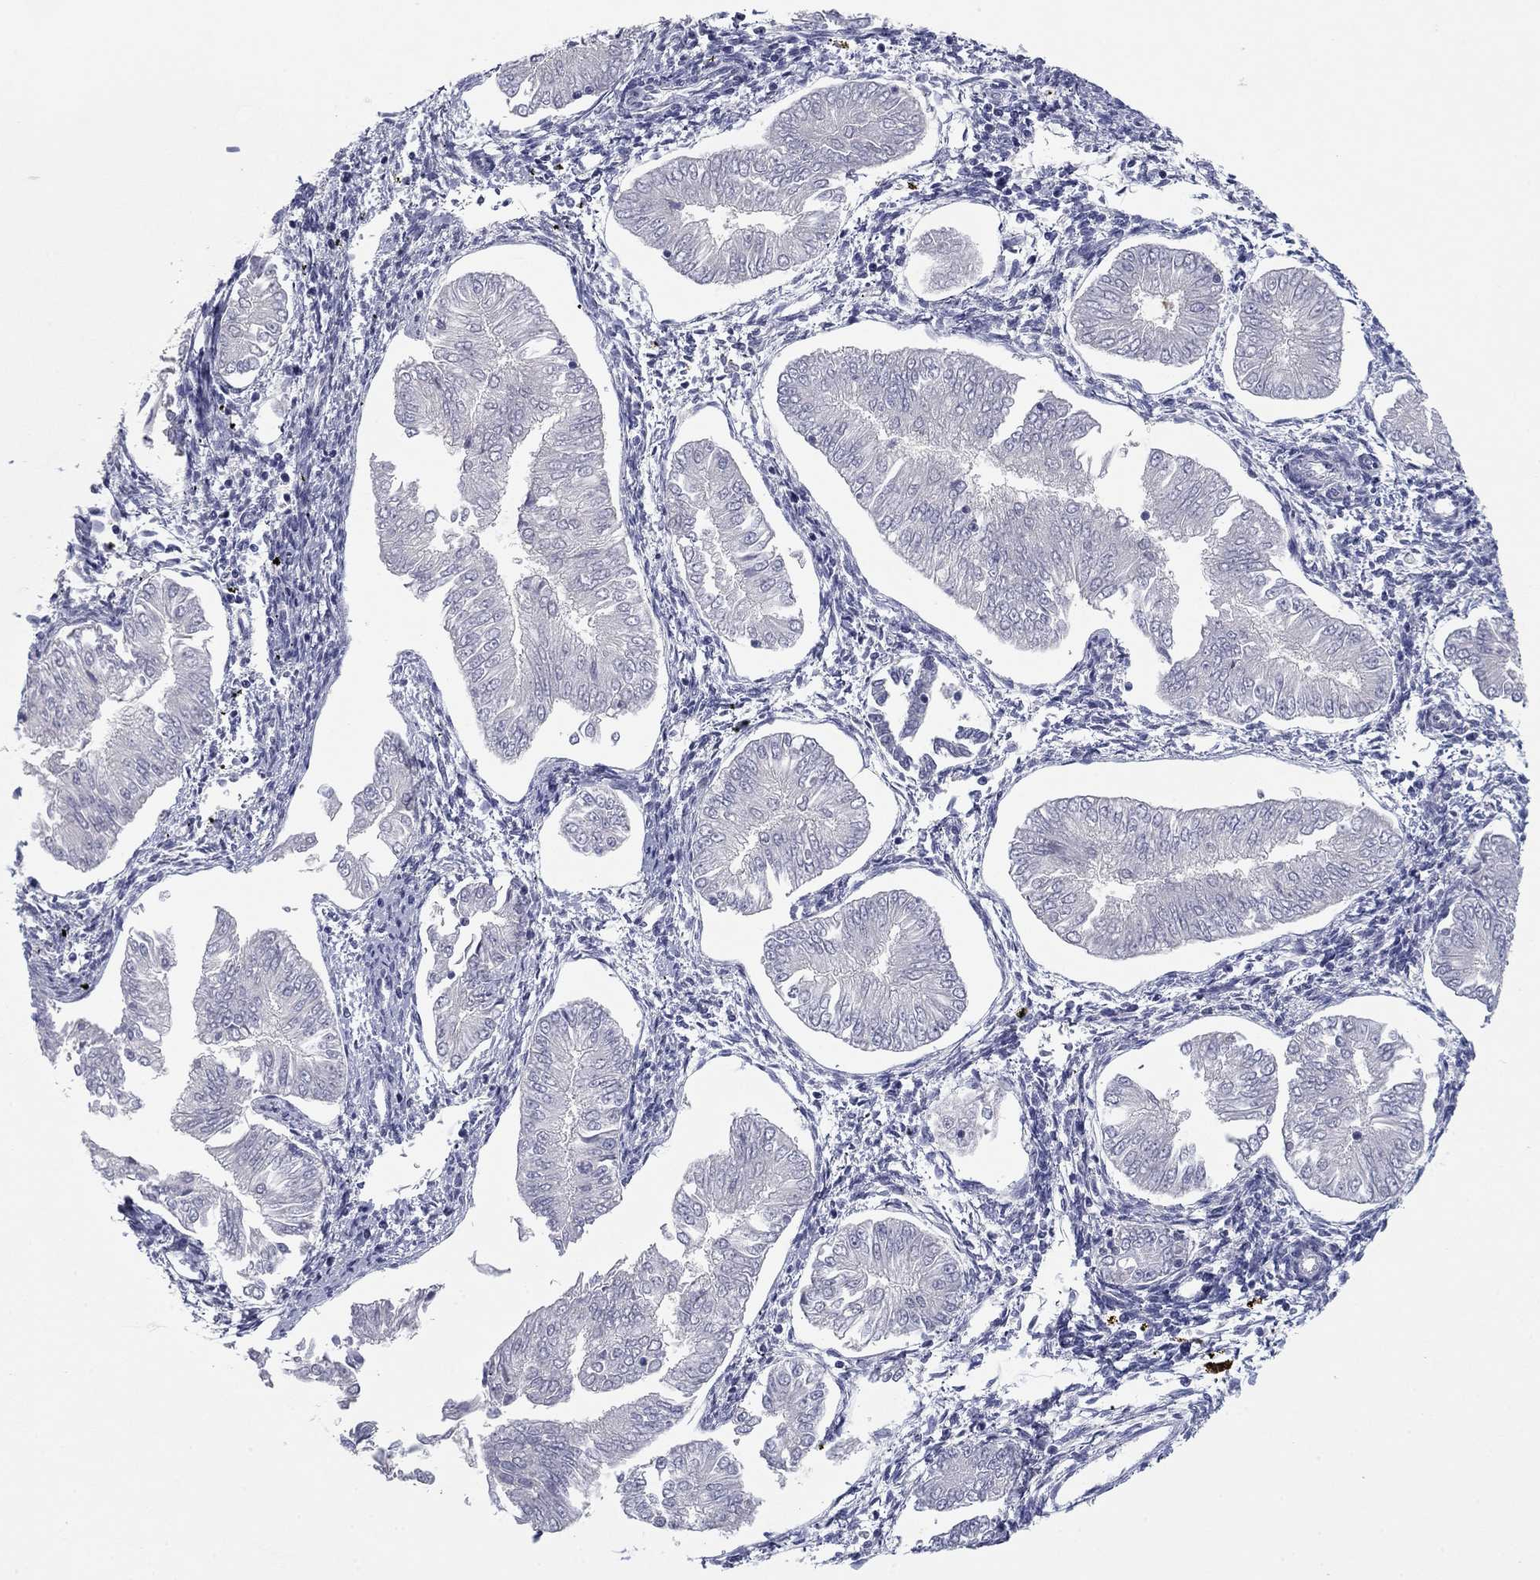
{"staining": {"intensity": "negative", "quantity": "none", "location": "none"}, "tissue": "endometrial cancer", "cell_type": "Tumor cells", "image_type": "cancer", "snomed": [{"axis": "morphology", "description": "Adenocarcinoma, NOS"}, {"axis": "topography", "description": "Endometrium"}], "caption": "Image shows no significant protein positivity in tumor cells of endometrial cancer.", "gene": "CNTNAP4", "patient": {"sex": "female", "age": 53}}